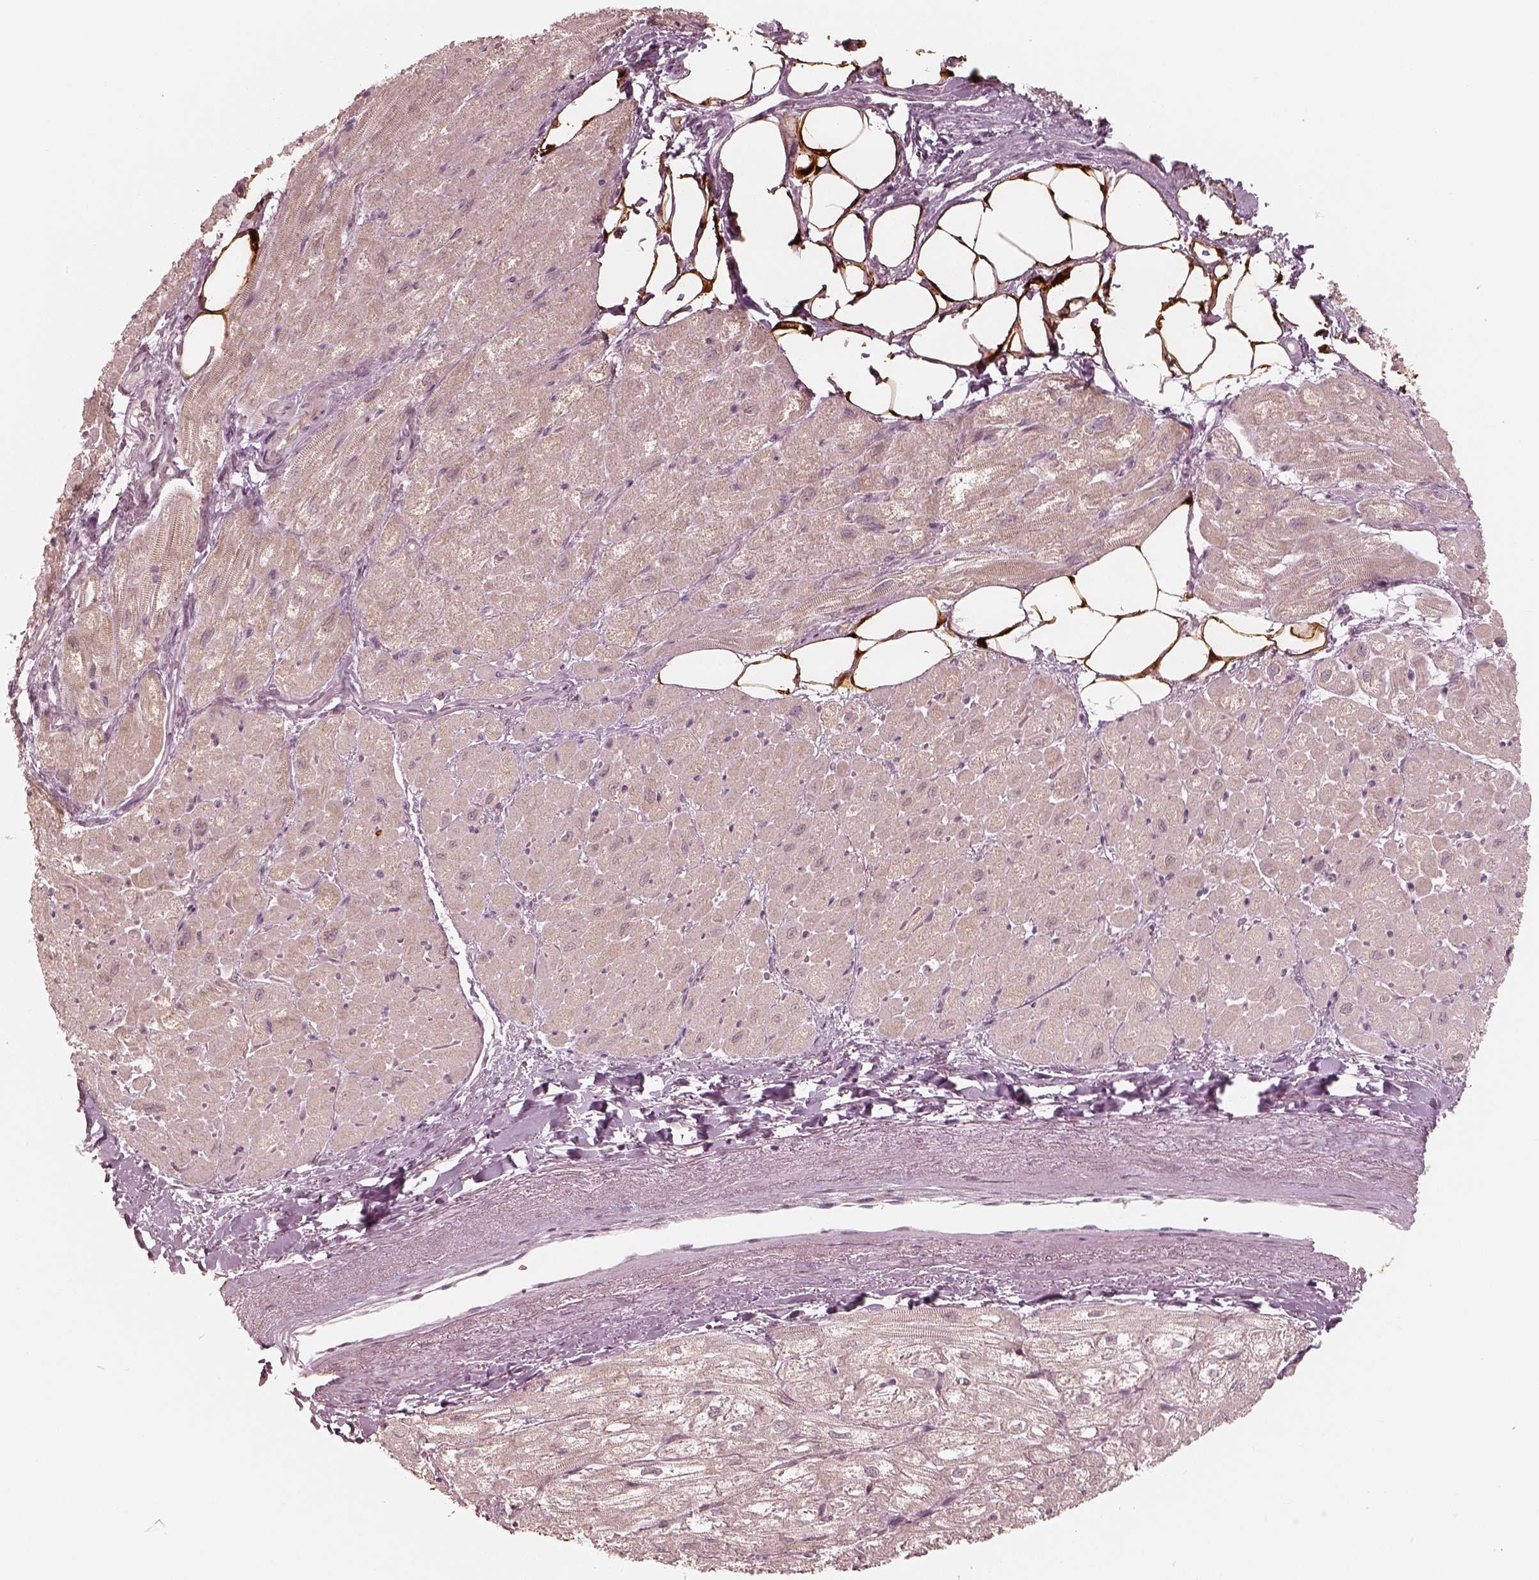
{"staining": {"intensity": "weak", "quantity": "<25%", "location": "cytoplasmic/membranous"}, "tissue": "heart muscle", "cell_type": "Cardiomyocytes", "image_type": "normal", "snomed": [{"axis": "morphology", "description": "Normal tissue, NOS"}, {"axis": "topography", "description": "Heart"}], "caption": "Immunohistochemistry (IHC) of benign heart muscle demonstrates no staining in cardiomyocytes. The staining was performed using DAB to visualize the protein expression in brown, while the nuclei were stained in blue with hematoxylin (Magnification: 20x).", "gene": "ACACB", "patient": {"sex": "female", "age": 69}}